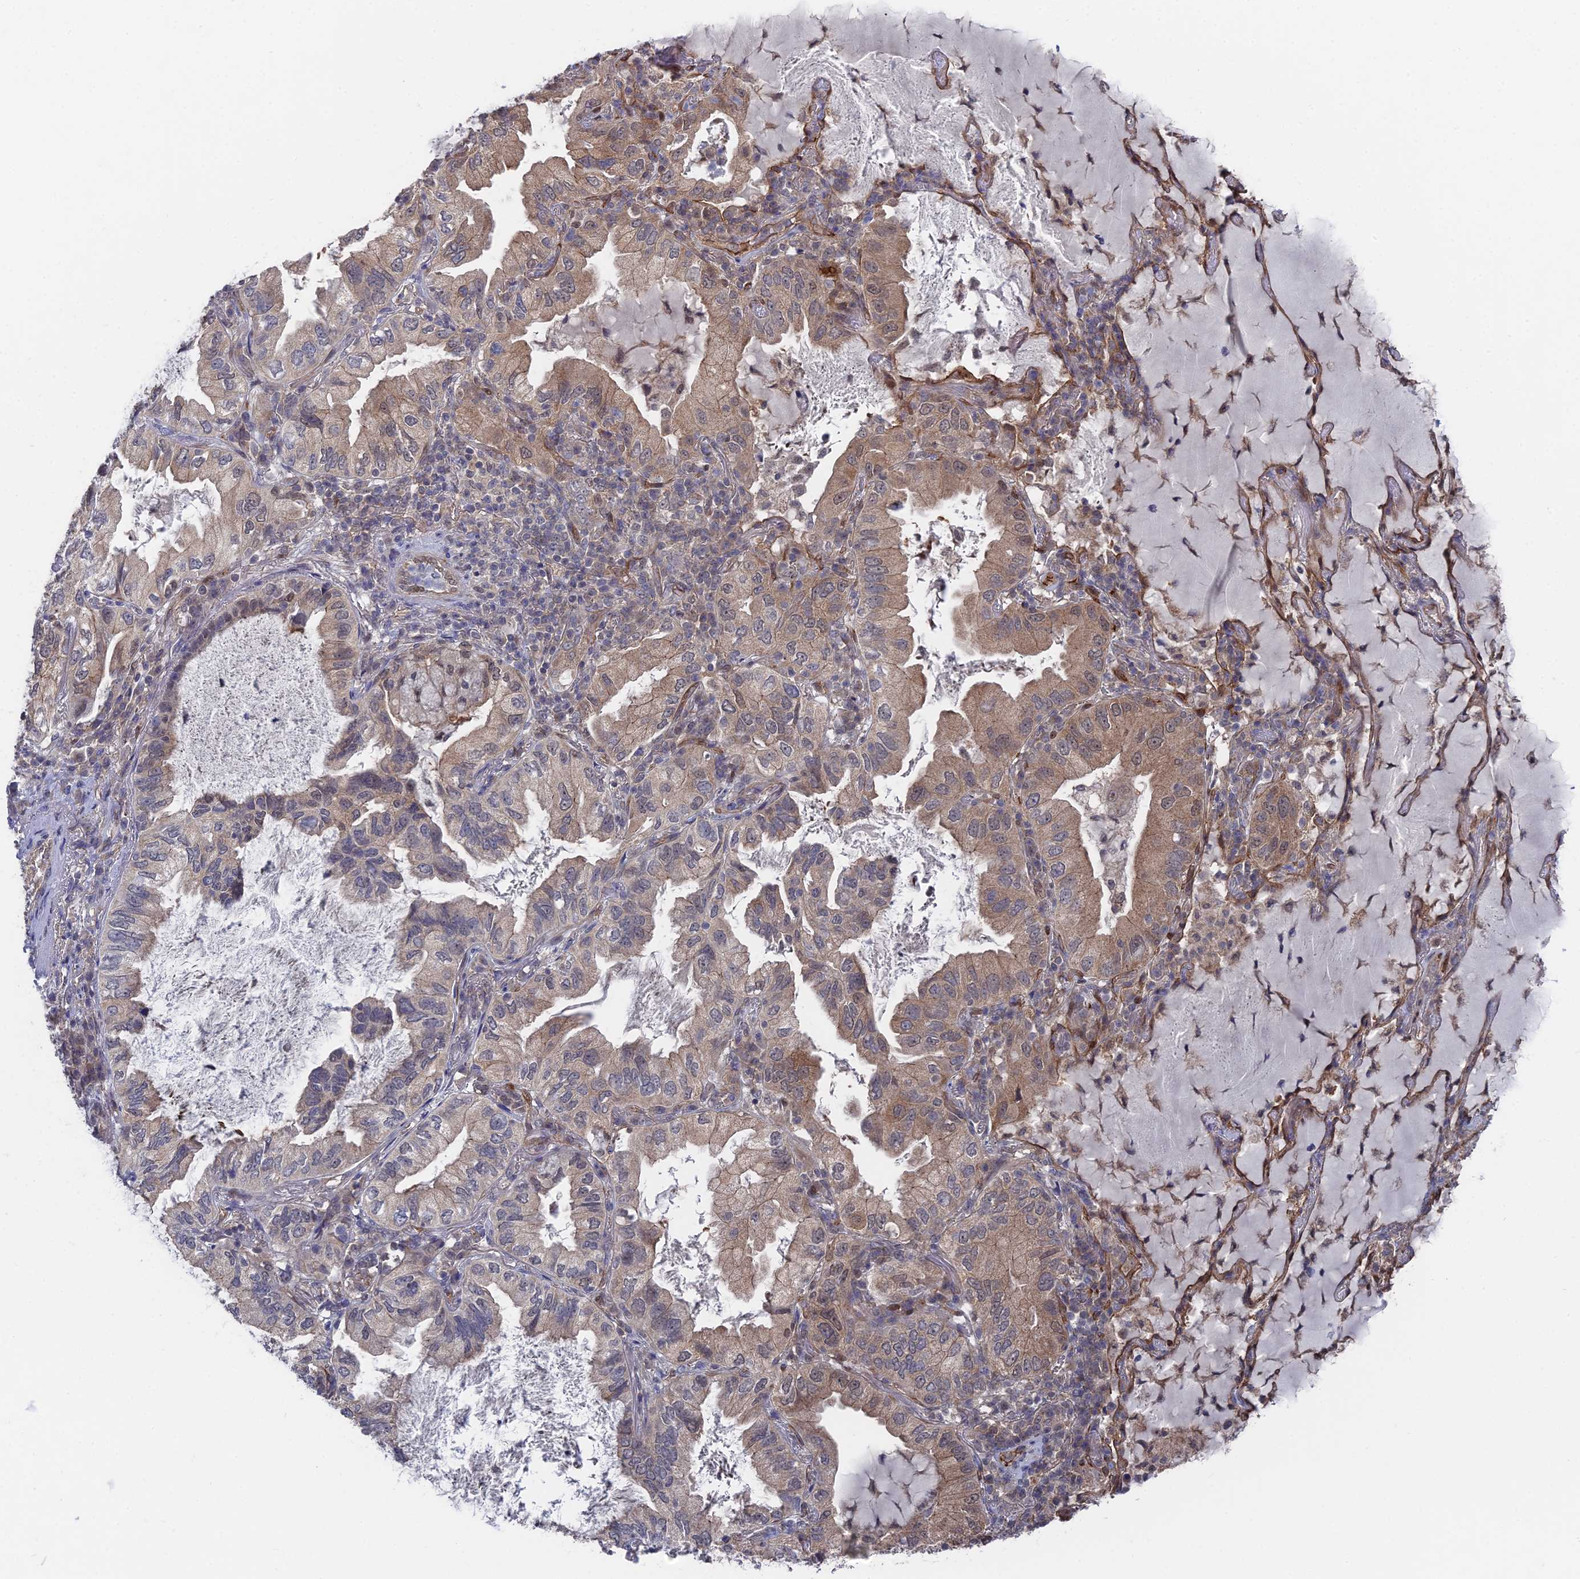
{"staining": {"intensity": "moderate", "quantity": "25%-75%", "location": "cytoplasmic/membranous"}, "tissue": "lung cancer", "cell_type": "Tumor cells", "image_type": "cancer", "snomed": [{"axis": "morphology", "description": "Adenocarcinoma, NOS"}, {"axis": "topography", "description": "Lung"}], "caption": "DAB (3,3'-diaminobenzidine) immunohistochemical staining of lung adenocarcinoma demonstrates moderate cytoplasmic/membranous protein staining in approximately 25%-75% of tumor cells. (IHC, brightfield microscopy, high magnification).", "gene": "UNC5D", "patient": {"sex": "female", "age": 69}}